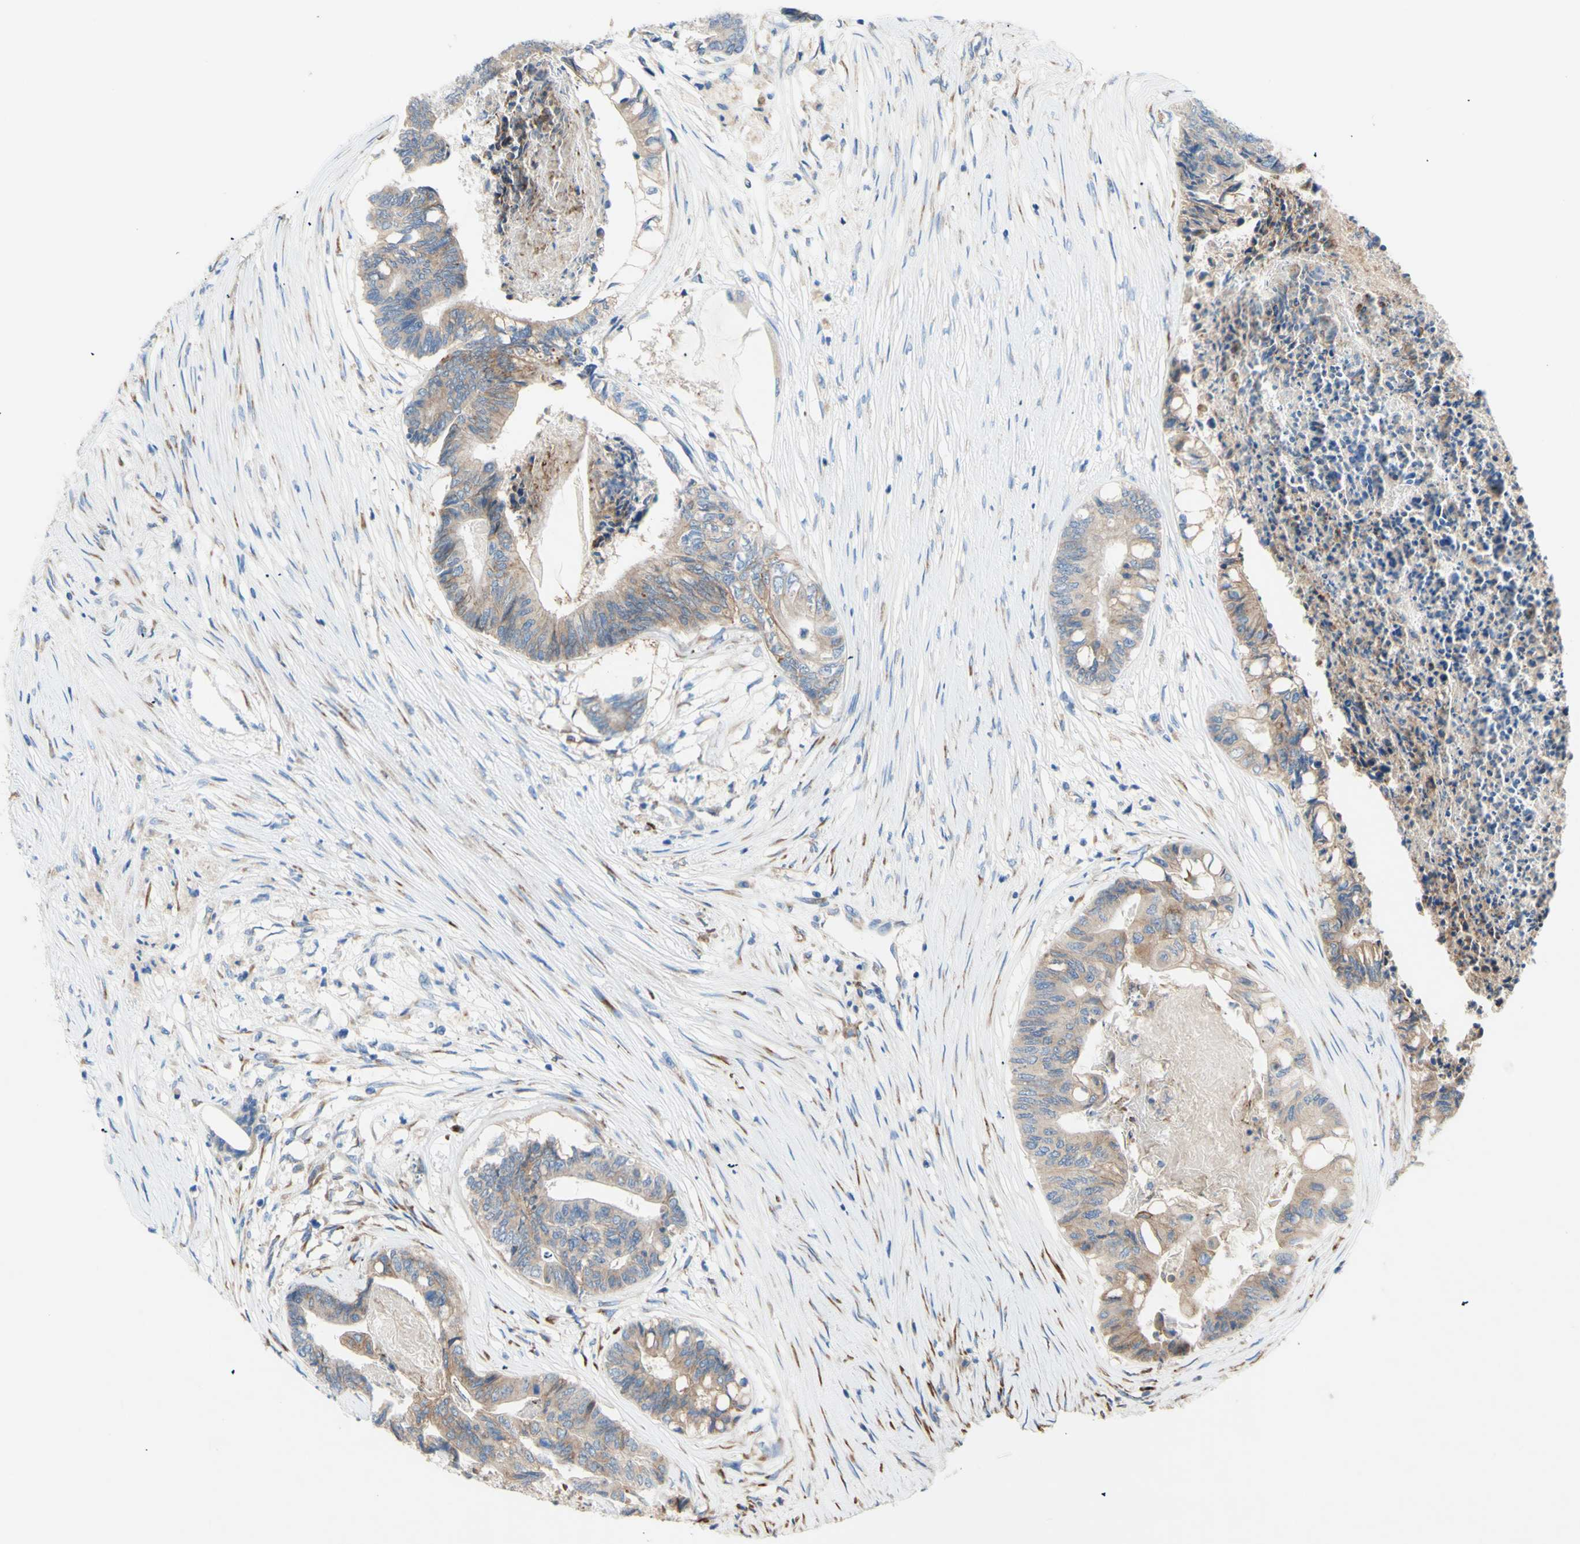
{"staining": {"intensity": "weak", "quantity": ">75%", "location": "cytoplasmic/membranous"}, "tissue": "colorectal cancer", "cell_type": "Tumor cells", "image_type": "cancer", "snomed": [{"axis": "morphology", "description": "Adenocarcinoma, NOS"}, {"axis": "topography", "description": "Rectum"}], "caption": "Tumor cells reveal low levels of weak cytoplasmic/membranous expression in about >75% of cells in colorectal cancer.", "gene": "TMIGD2", "patient": {"sex": "male", "age": 63}}